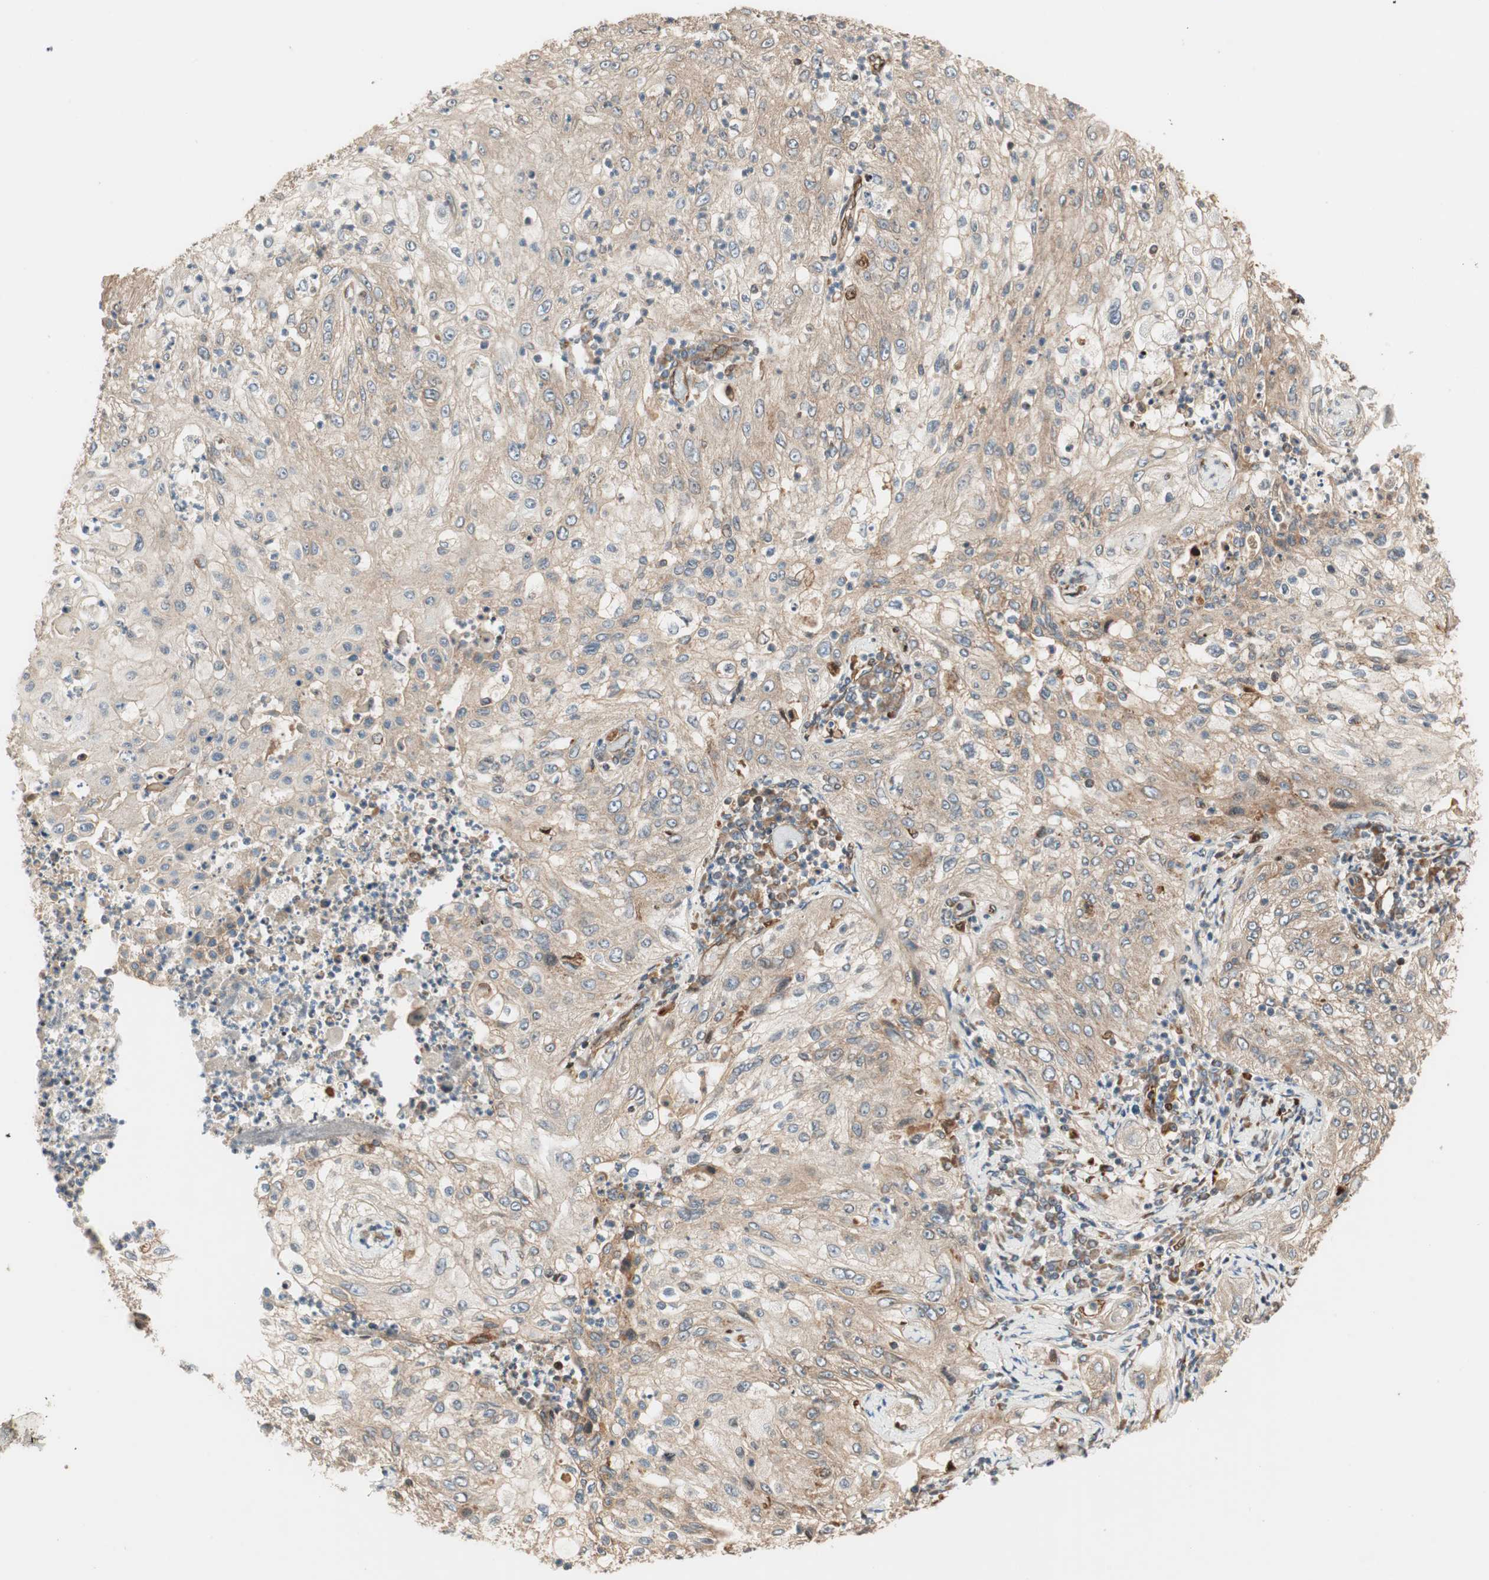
{"staining": {"intensity": "weak", "quantity": ">75%", "location": "cytoplasmic/membranous"}, "tissue": "lung cancer", "cell_type": "Tumor cells", "image_type": "cancer", "snomed": [{"axis": "morphology", "description": "Inflammation, NOS"}, {"axis": "morphology", "description": "Squamous cell carcinoma, NOS"}, {"axis": "topography", "description": "Lymph node"}, {"axis": "topography", "description": "Soft tissue"}, {"axis": "topography", "description": "Lung"}], "caption": "Immunohistochemical staining of human lung squamous cell carcinoma shows low levels of weak cytoplasmic/membranous protein expression in approximately >75% of tumor cells. Immunohistochemistry (ihc) stains the protein of interest in brown and the nuclei are stained blue.", "gene": "CTTNBP2NL", "patient": {"sex": "male", "age": 66}}